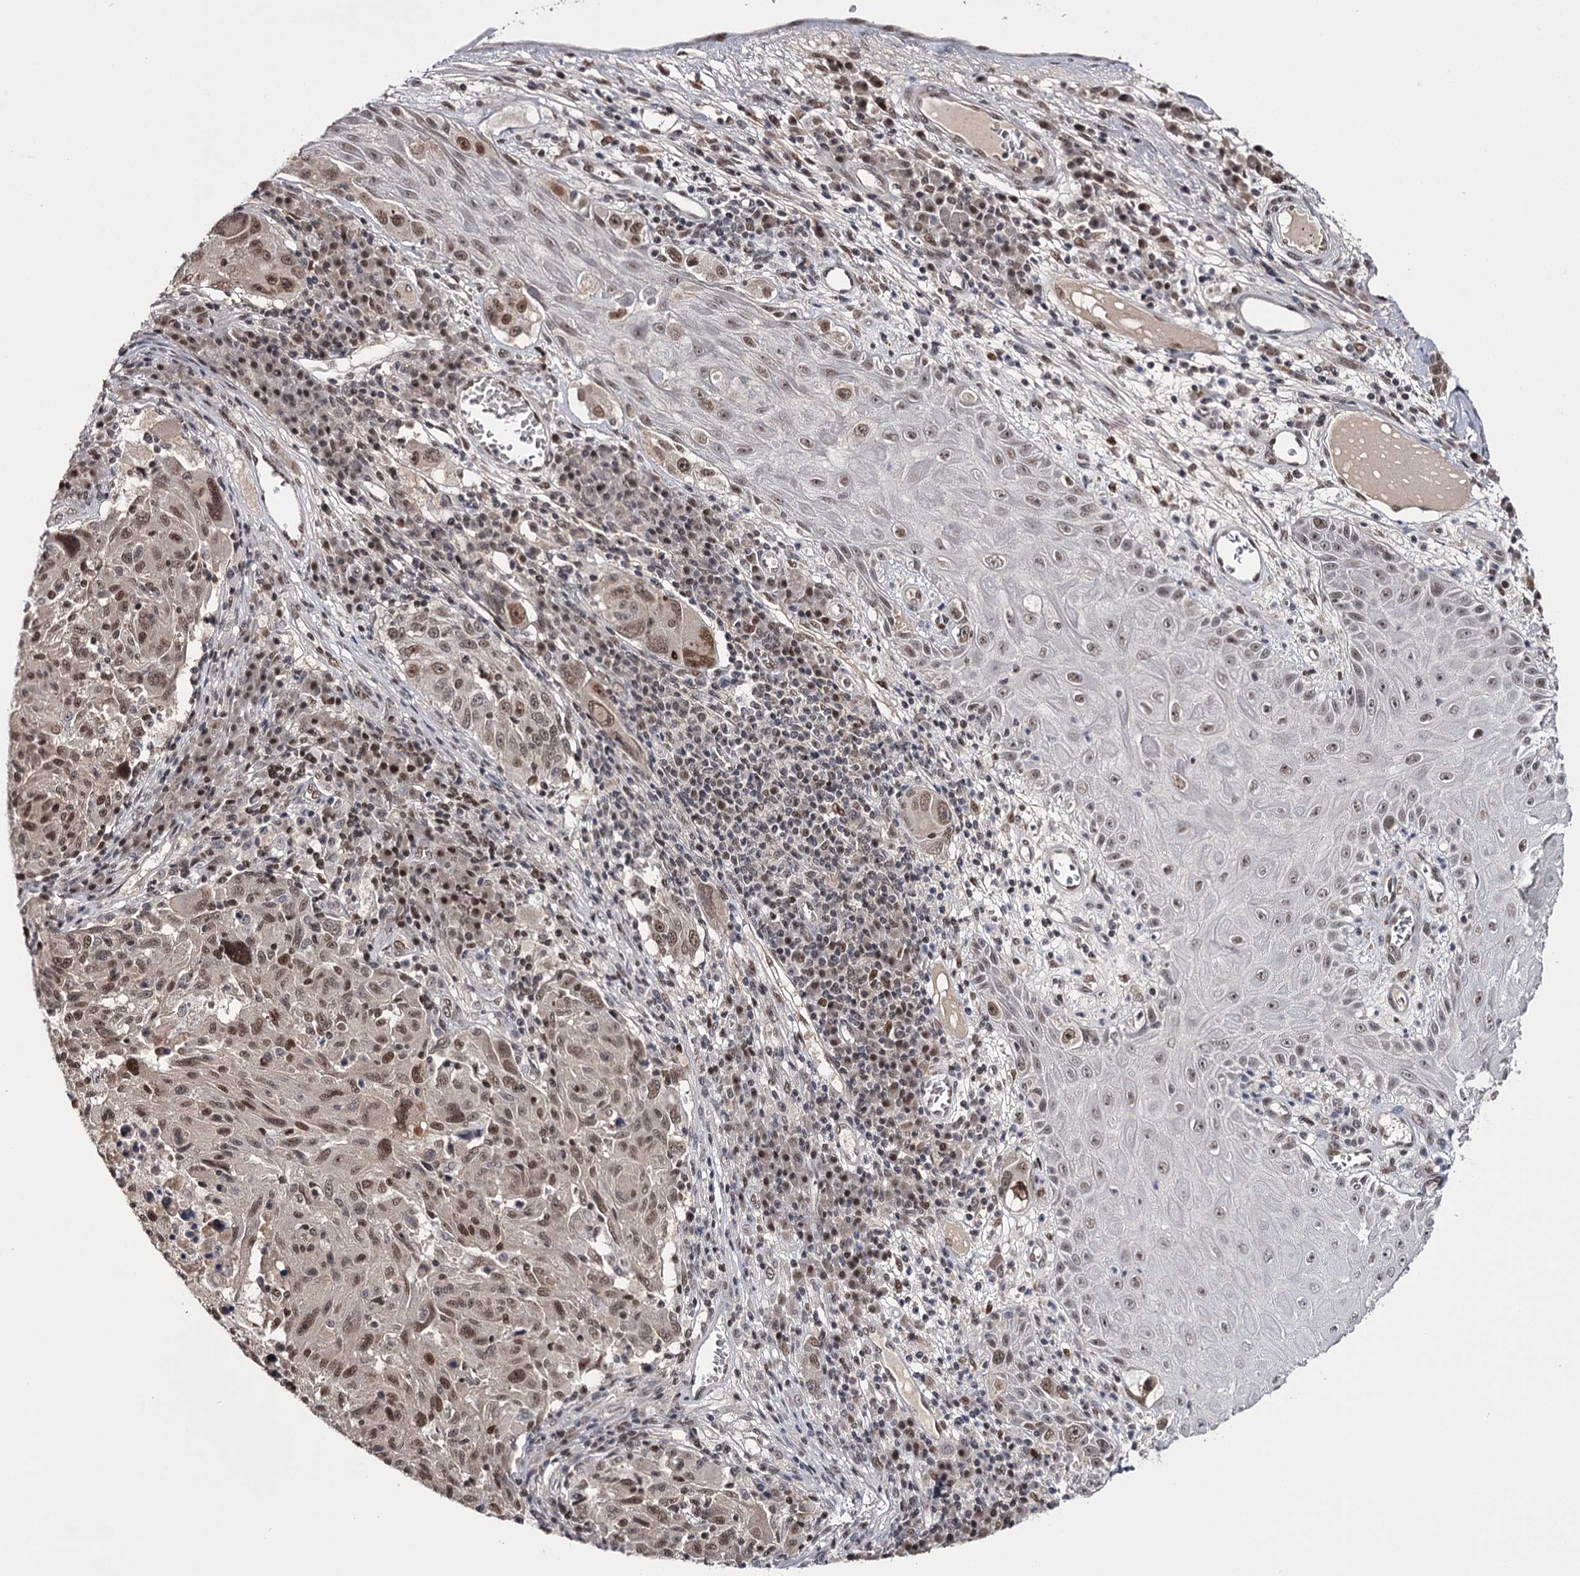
{"staining": {"intensity": "moderate", "quantity": ">75%", "location": "nuclear"}, "tissue": "melanoma", "cell_type": "Tumor cells", "image_type": "cancer", "snomed": [{"axis": "morphology", "description": "Malignant melanoma, NOS"}, {"axis": "topography", "description": "Skin"}], "caption": "This image demonstrates immunohistochemistry staining of malignant melanoma, with medium moderate nuclear staining in approximately >75% of tumor cells.", "gene": "TTC33", "patient": {"sex": "male", "age": 53}}